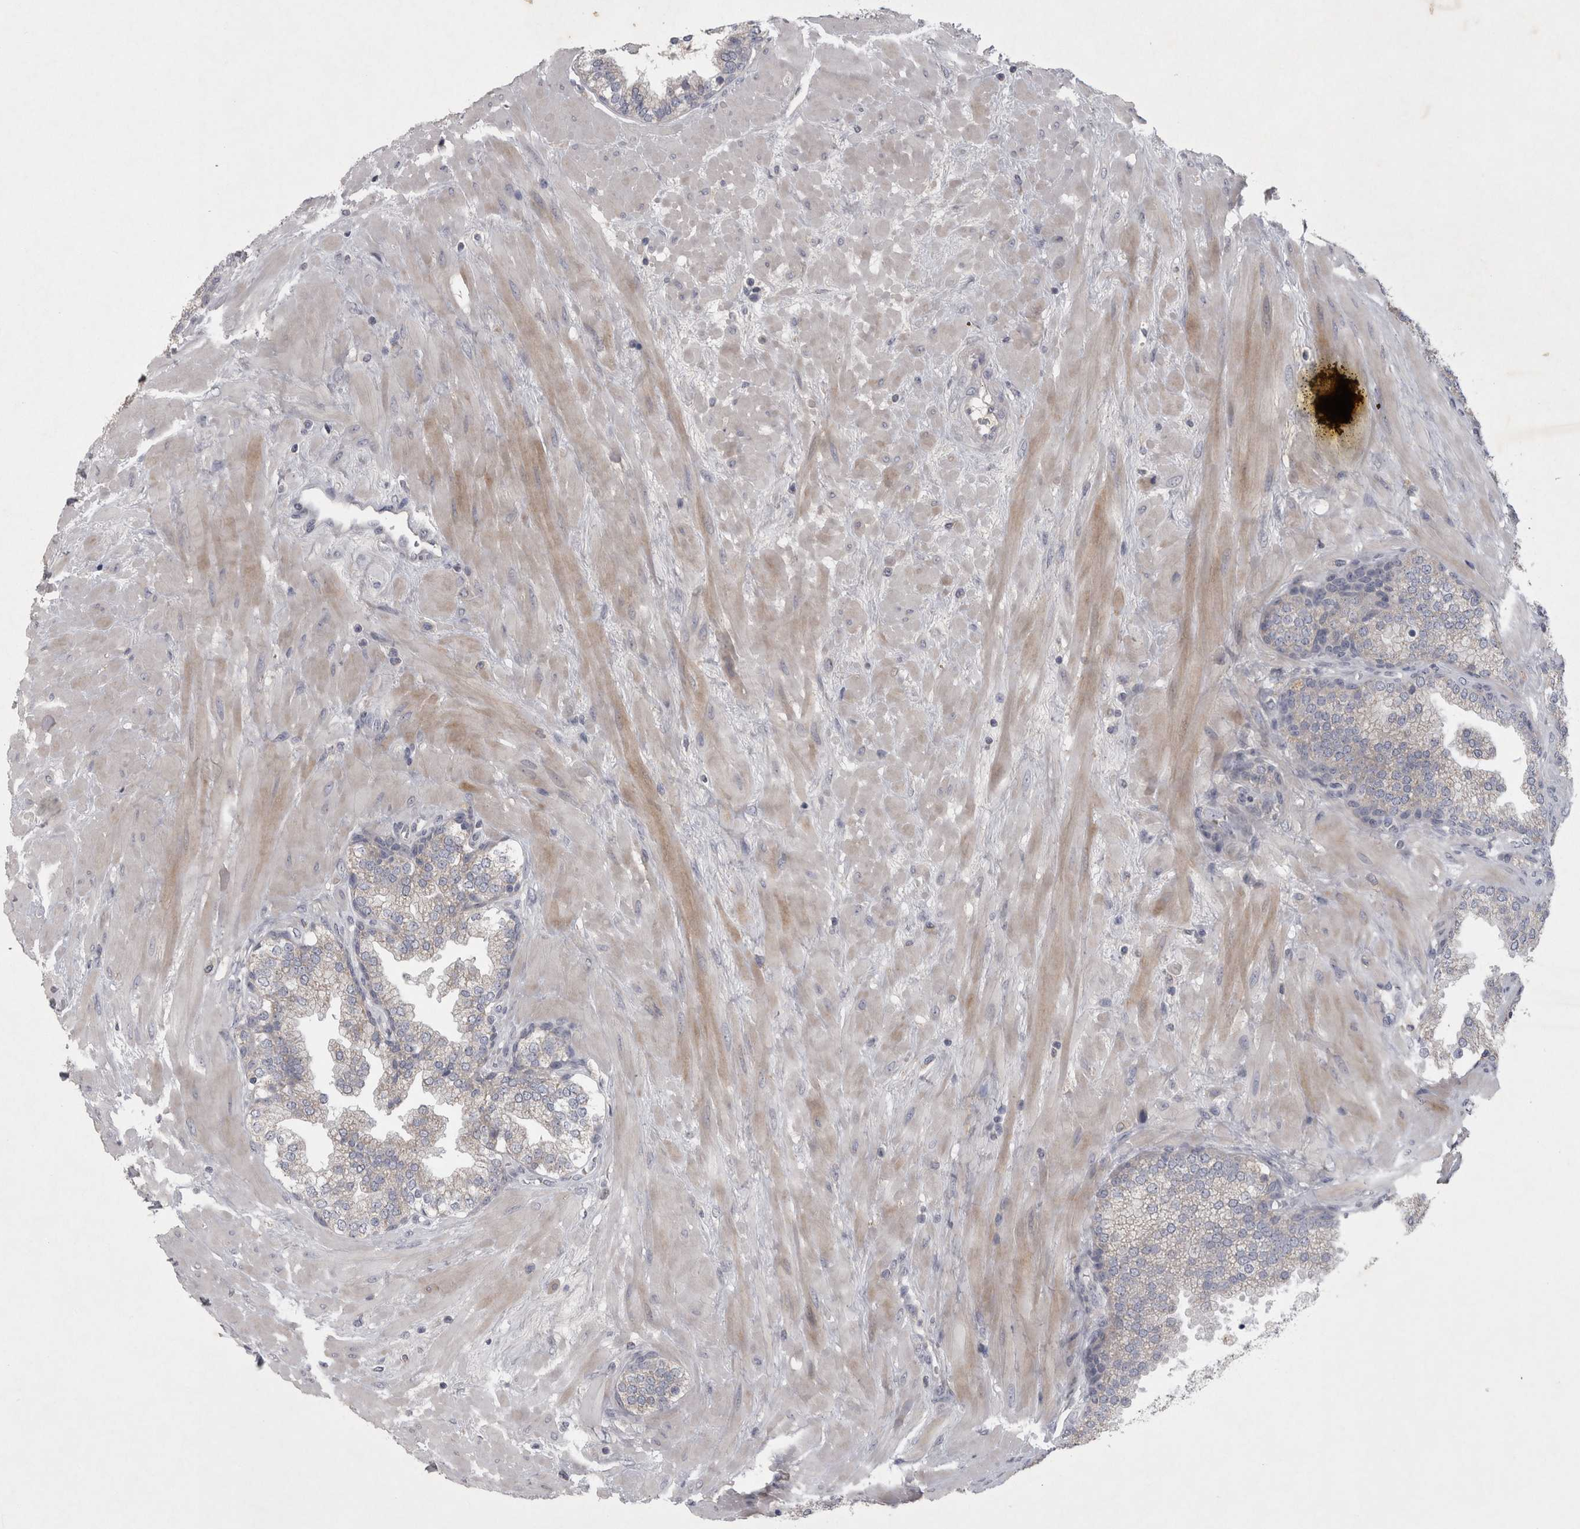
{"staining": {"intensity": "negative", "quantity": "none", "location": "none"}, "tissue": "prostate", "cell_type": "Glandular cells", "image_type": "normal", "snomed": [{"axis": "morphology", "description": "Normal tissue, NOS"}, {"axis": "topography", "description": "Prostate"}], "caption": "Immunohistochemical staining of benign prostate shows no significant positivity in glandular cells.", "gene": "ENPP7", "patient": {"sex": "male", "age": 51}}